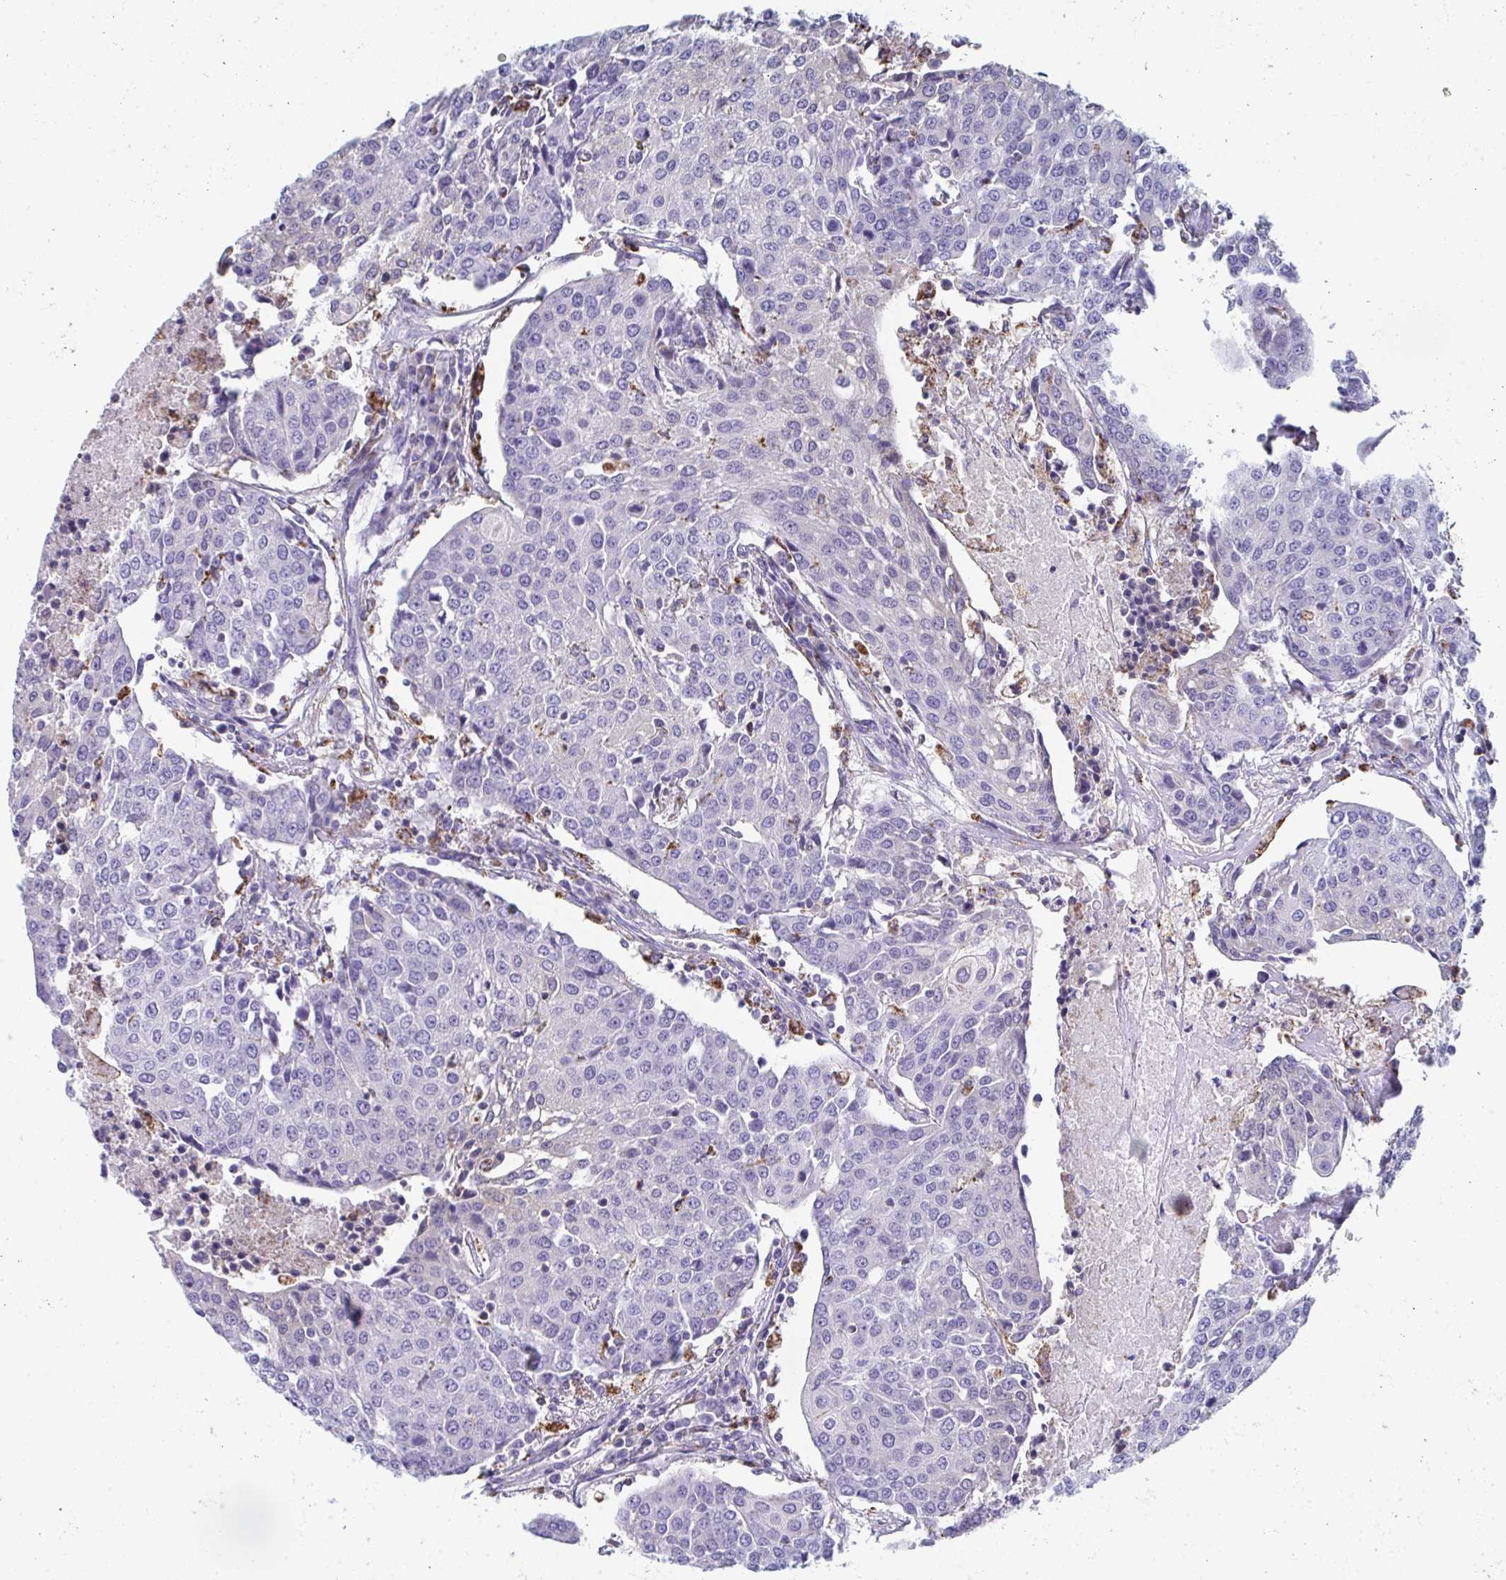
{"staining": {"intensity": "negative", "quantity": "none", "location": "none"}, "tissue": "urothelial cancer", "cell_type": "Tumor cells", "image_type": "cancer", "snomed": [{"axis": "morphology", "description": "Urothelial carcinoma, High grade"}, {"axis": "topography", "description": "Urinary bladder"}], "caption": "Urothelial cancer stained for a protein using IHC demonstrates no staining tumor cells.", "gene": "MGAM2", "patient": {"sex": "female", "age": 85}}